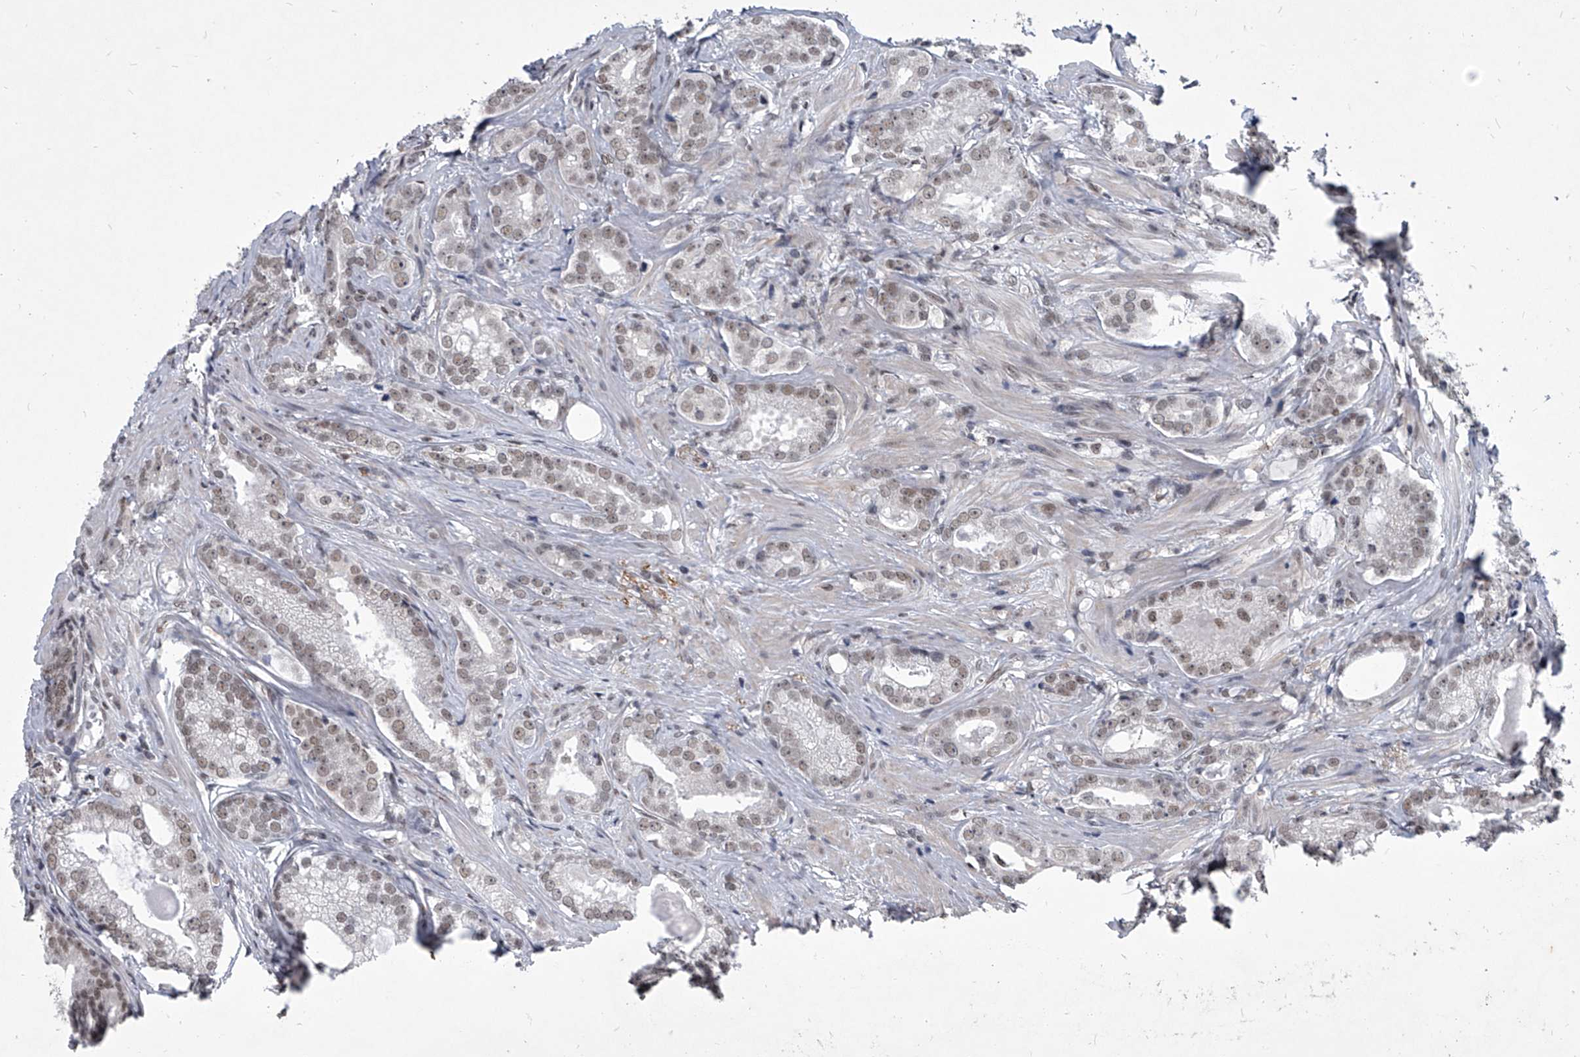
{"staining": {"intensity": "weak", "quantity": "25%-75%", "location": "nuclear"}, "tissue": "prostate cancer", "cell_type": "Tumor cells", "image_type": "cancer", "snomed": [{"axis": "morphology", "description": "Normal morphology"}, {"axis": "morphology", "description": "Adenocarcinoma, Low grade"}, {"axis": "topography", "description": "Prostate"}], "caption": "Adenocarcinoma (low-grade) (prostate) stained with a protein marker displays weak staining in tumor cells.", "gene": "PPIL4", "patient": {"sex": "male", "age": 72}}